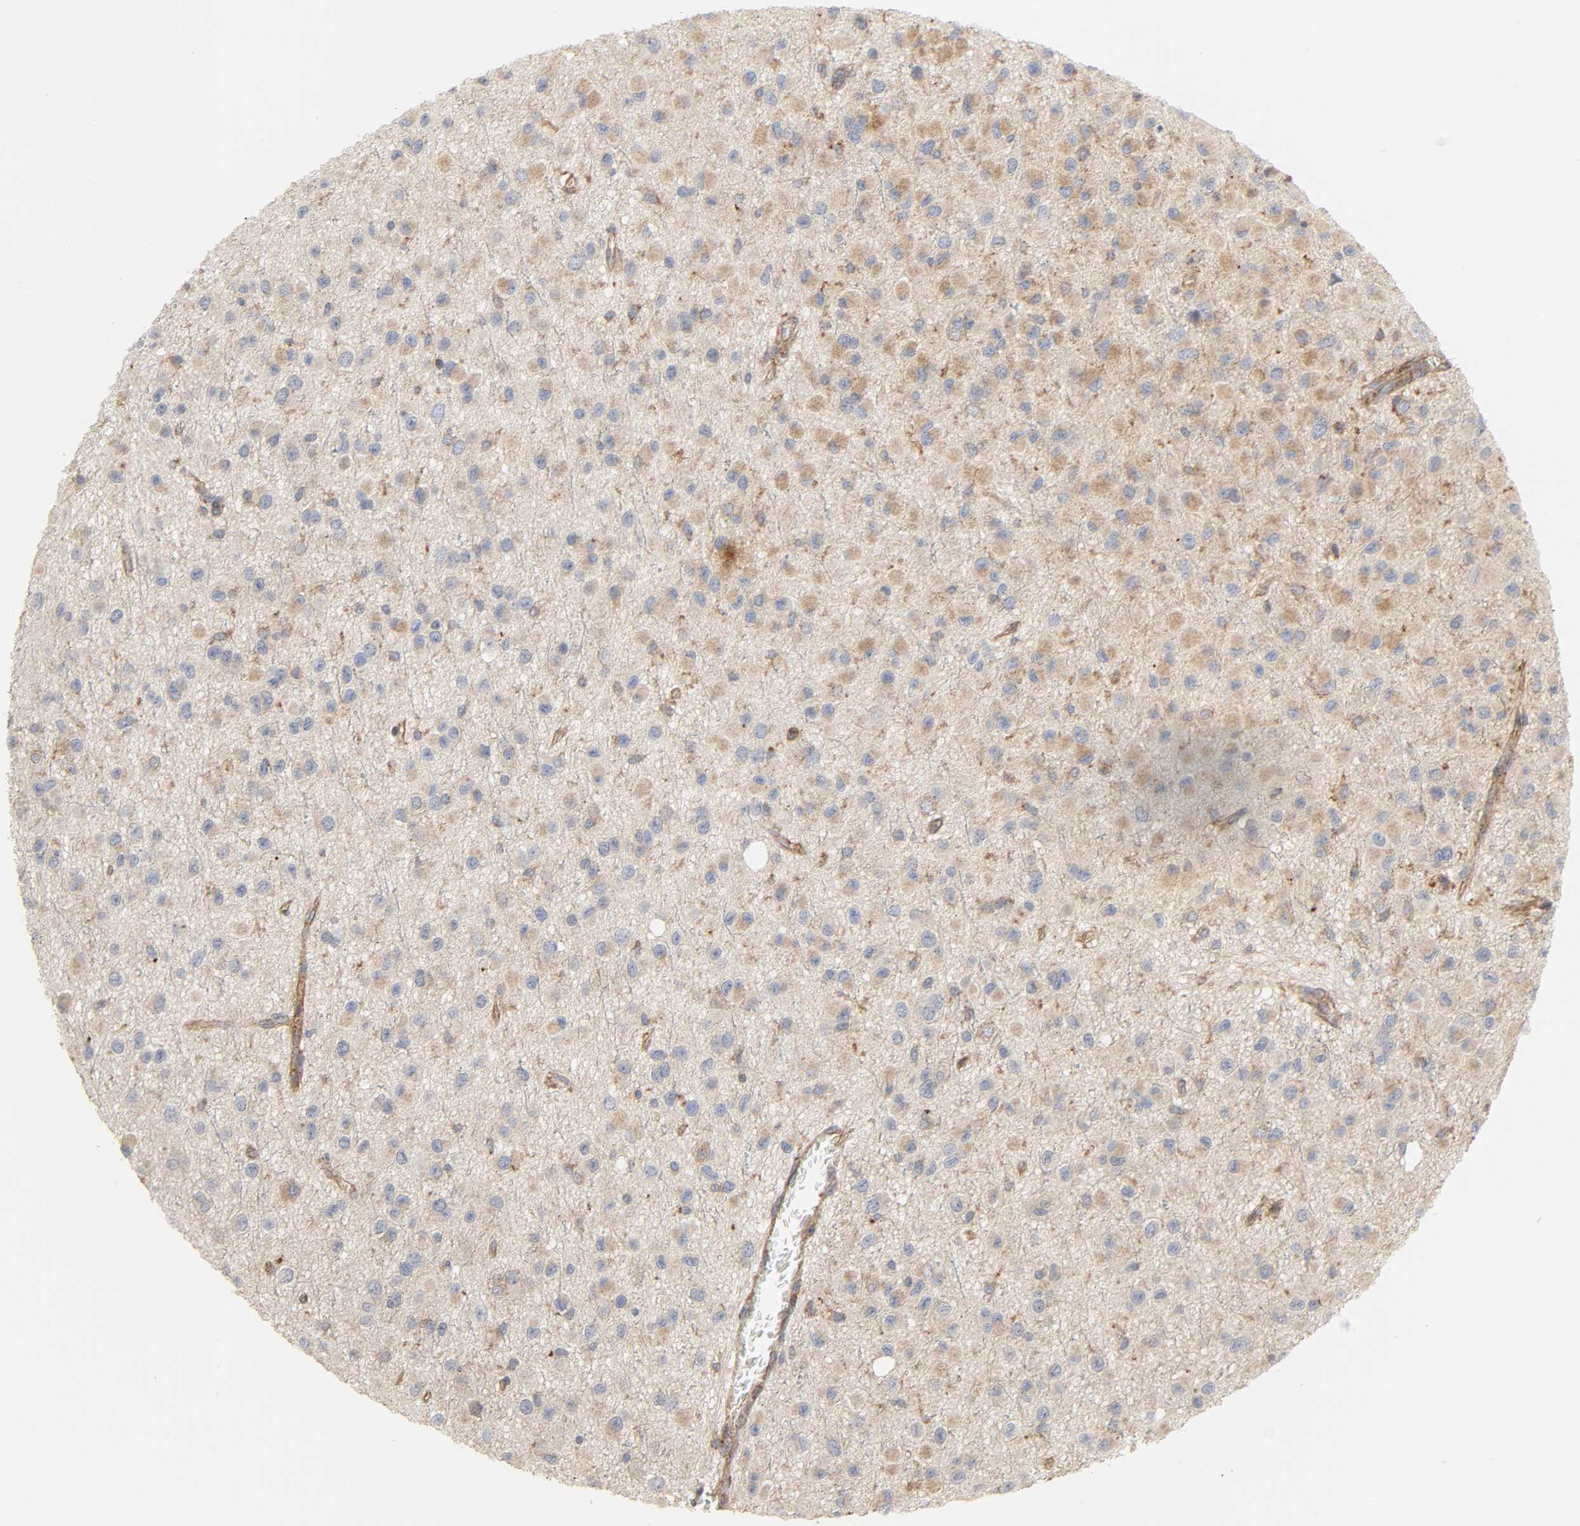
{"staining": {"intensity": "moderate", "quantity": ">75%", "location": "cytoplasmic/membranous"}, "tissue": "glioma", "cell_type": "Tumor cells", "image_type": "cancer", "snomed": [{"axis": "morphology", "description": "Glioma, malignant, Low grade"}, {"axis": "topography", "description": "Brain"}], "caption": "Immunohistochemical staining of low-grade glioma (malignant) shows moderate cytoplasmic/membranous protein staining in approximately >75% of tumor cells.", "gene": "SH3GLB1", "patient": {"sex": "male", "age": 42}}